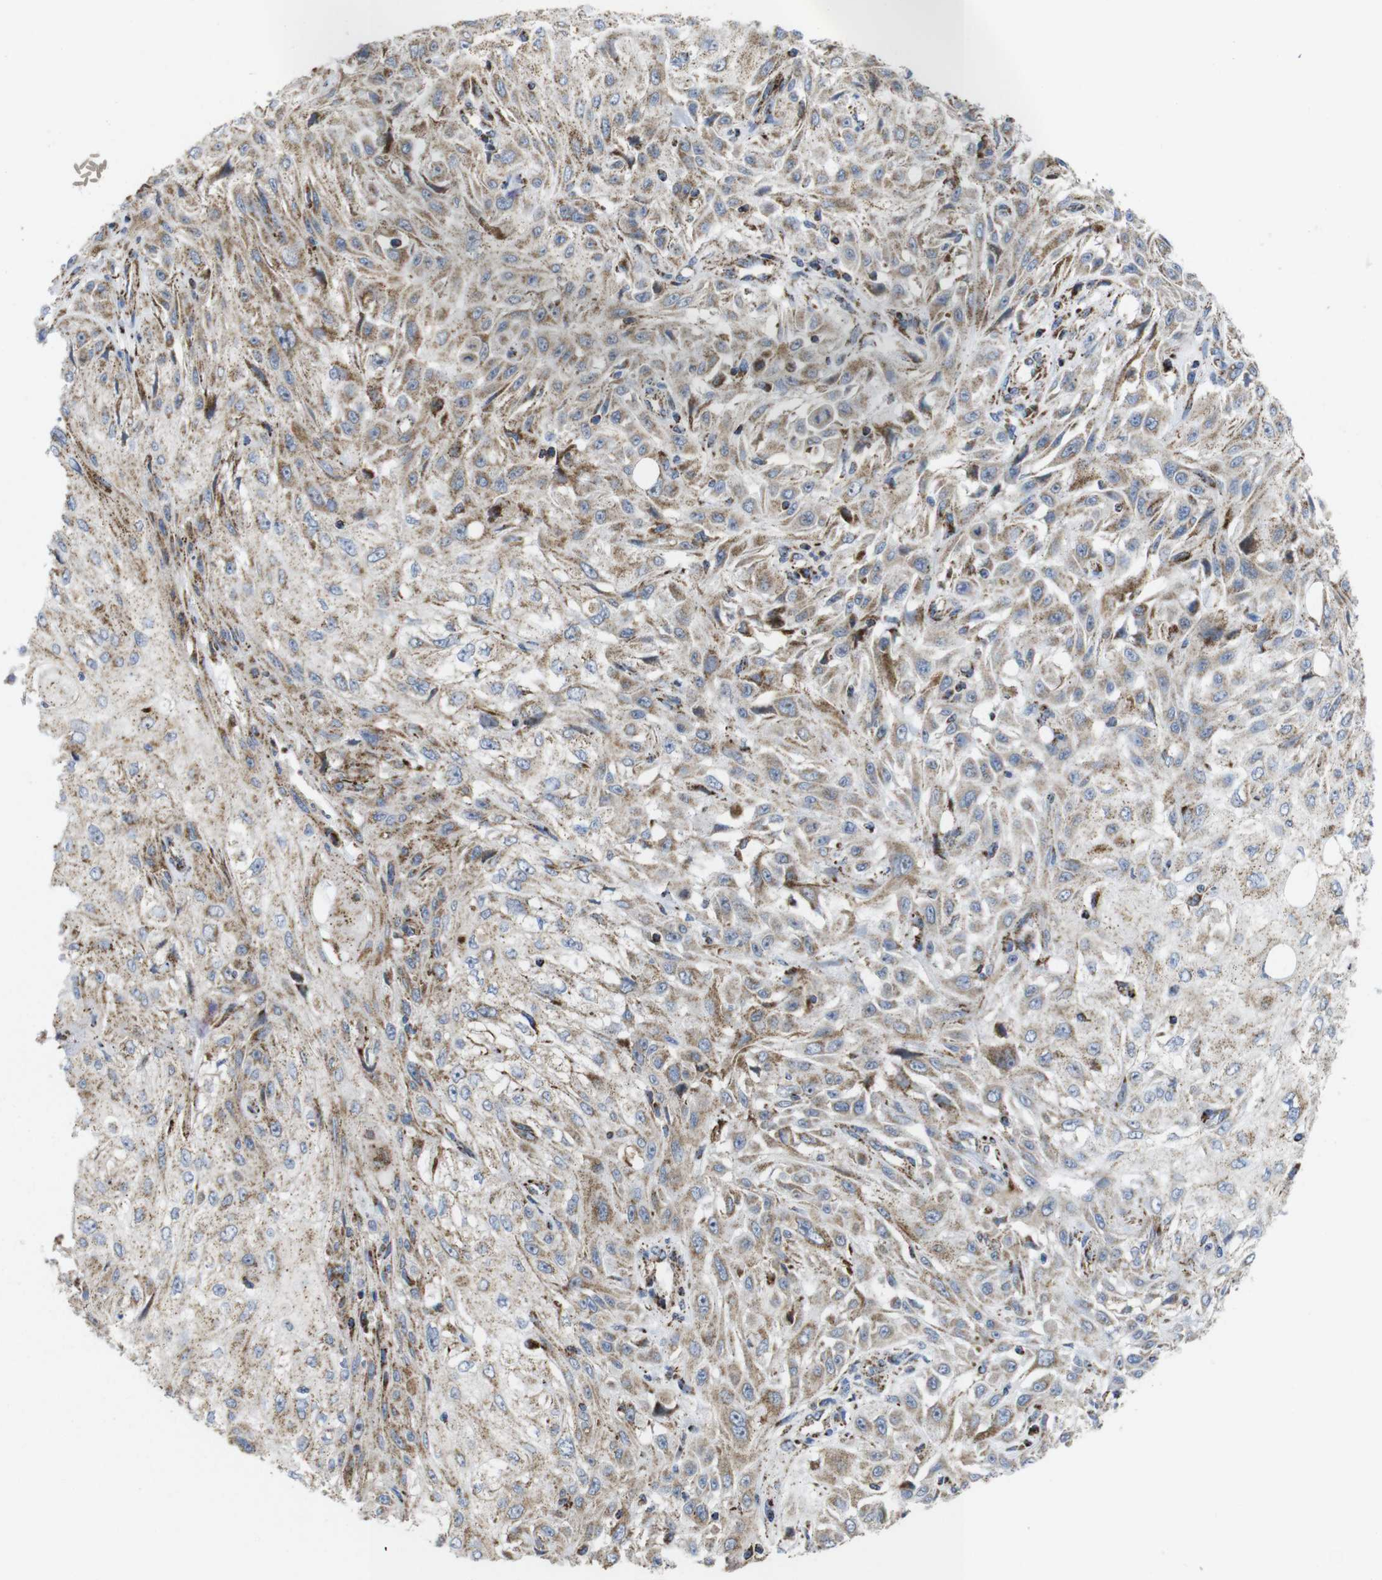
{"staining": {"intensity": "weak", "quantity": ">75%", "location": "cytoplasmic/membranous"}, "tissue": "skin cancer", "cell_type": "Tumor cells", "image_type": "cancer", "snomed": [{"axis": "morphology", "description": "Squamous cell carcinoma, NOS"}, {"axis": "topography", "description": "Skin"}], "caption": "High-power microscopy captured an immunohistochemistry image of skin cancer (squamous cell carcinoma), revealing weak cytoplasmic/membranous positivity in about >75% of tumor cells. (DAB = brown stain, brightfield microscopy at high magnification).", "gene": "TMEM192", "patient": {"sex": "male", "age": 75}}